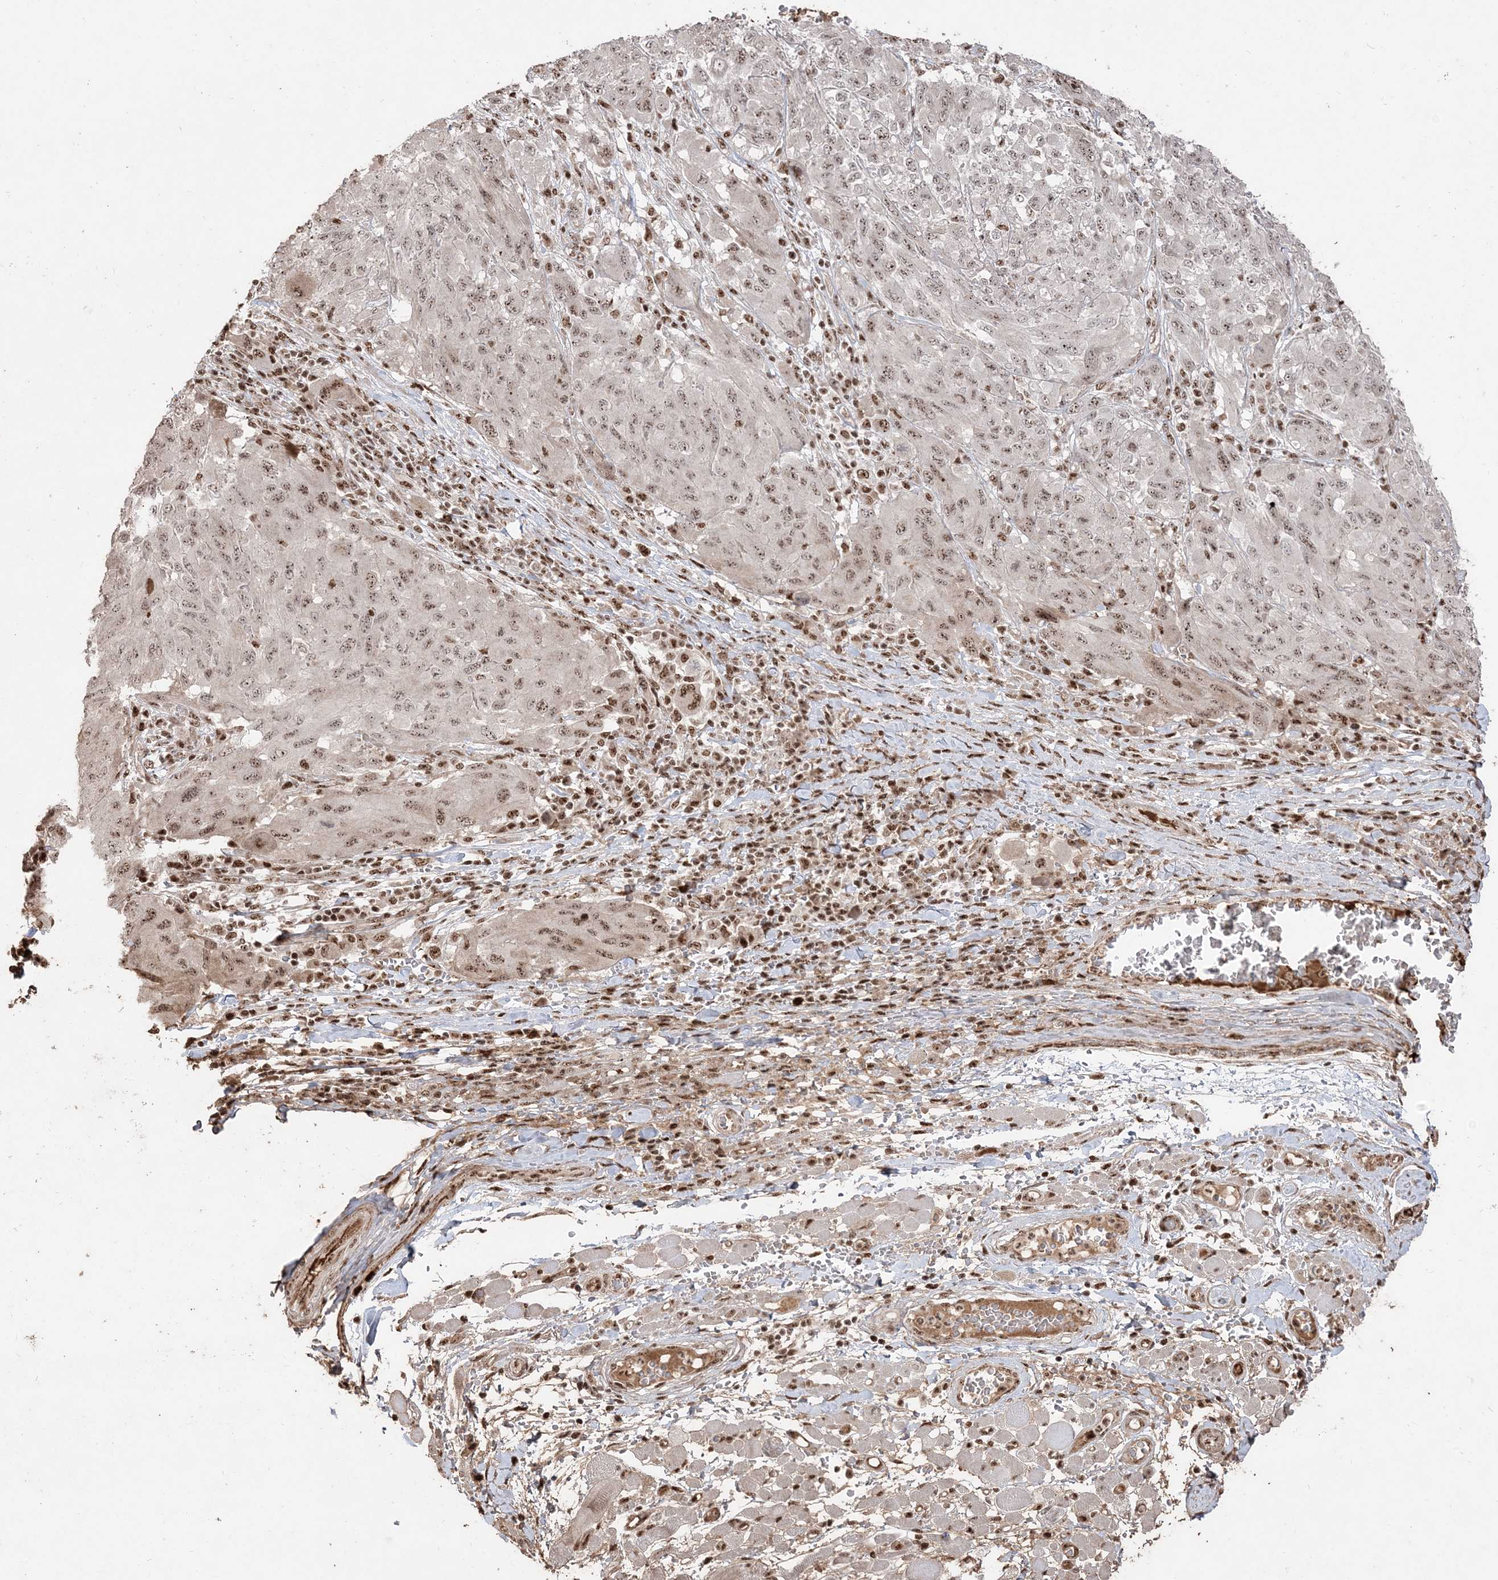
{"staining": {"intensity": "moderate", "quantity": ">75%", "location": "nuclear"}, "tissue": "melanoma", "cell_type": "Tumor cells", "image_type": "cancer", "snomed": [{"axis": "morphology", "description": "Malignant melanoma, NOS"}, {"axis": "topography", "description": "Skin"}], "caption": "DAB immunohistochemical staining of human malignant melanoma exhibits moderate nuclear protein expression in about >75% of tumor cells.", "gene": "RBM17", "patient": {"sex": "female", "age": 91}}